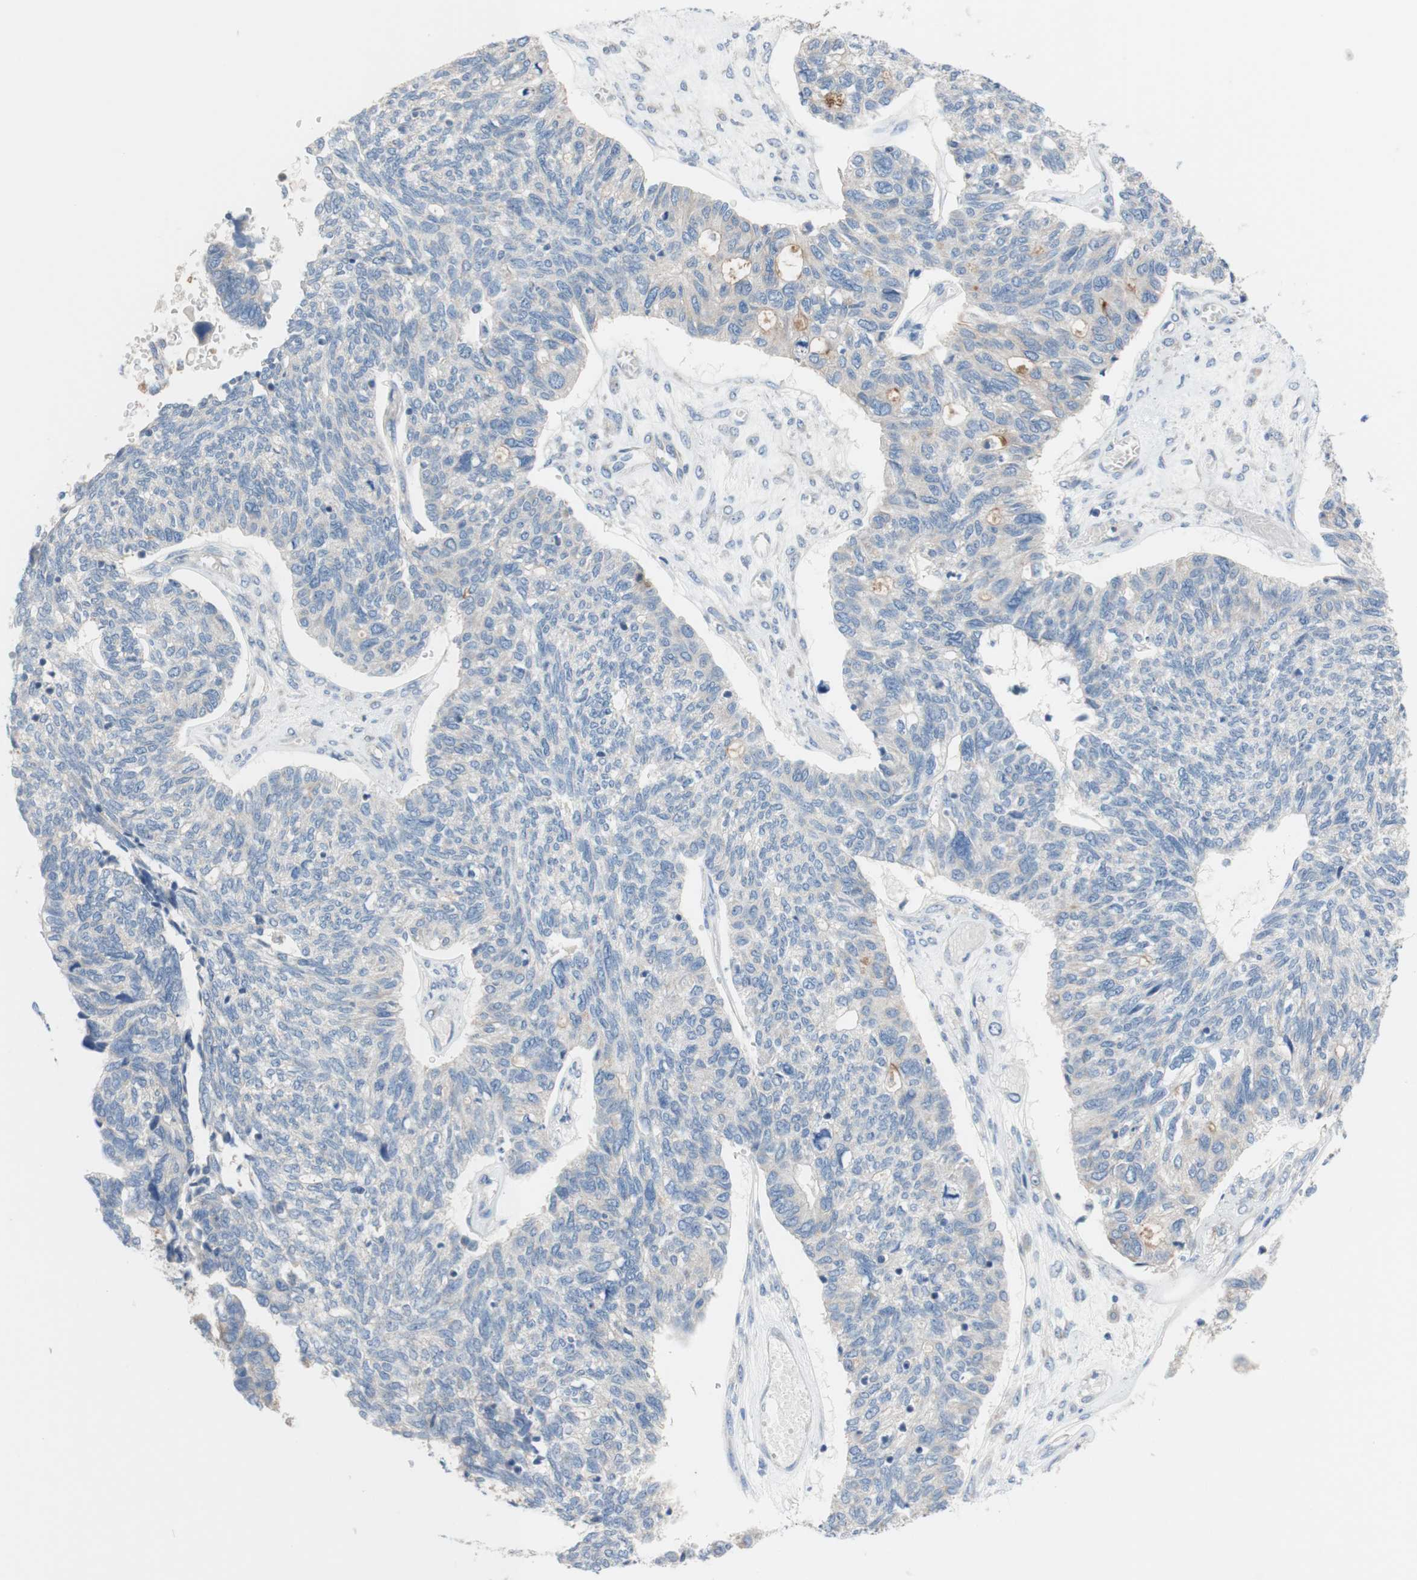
{"staining": {"intensity": "weak", "quantity": "<25%", "location": "cytoplasmic/membranous"}, "tissue": "ovarian cancer", "cell_type": "Tumor cells", "image_type": "cancer", "snomed": [{"axis": "morphology", "description": "Cystadenocarcinoma, serous, NOS"}, {"axis": "topography", "description": "Ovary"}], "caption": "IHC of ovarian serous cystadenocarcinoma displays no positivity in tumor cells.", "gene": "F3", "patient": {"sex": "female", "age": 79}}